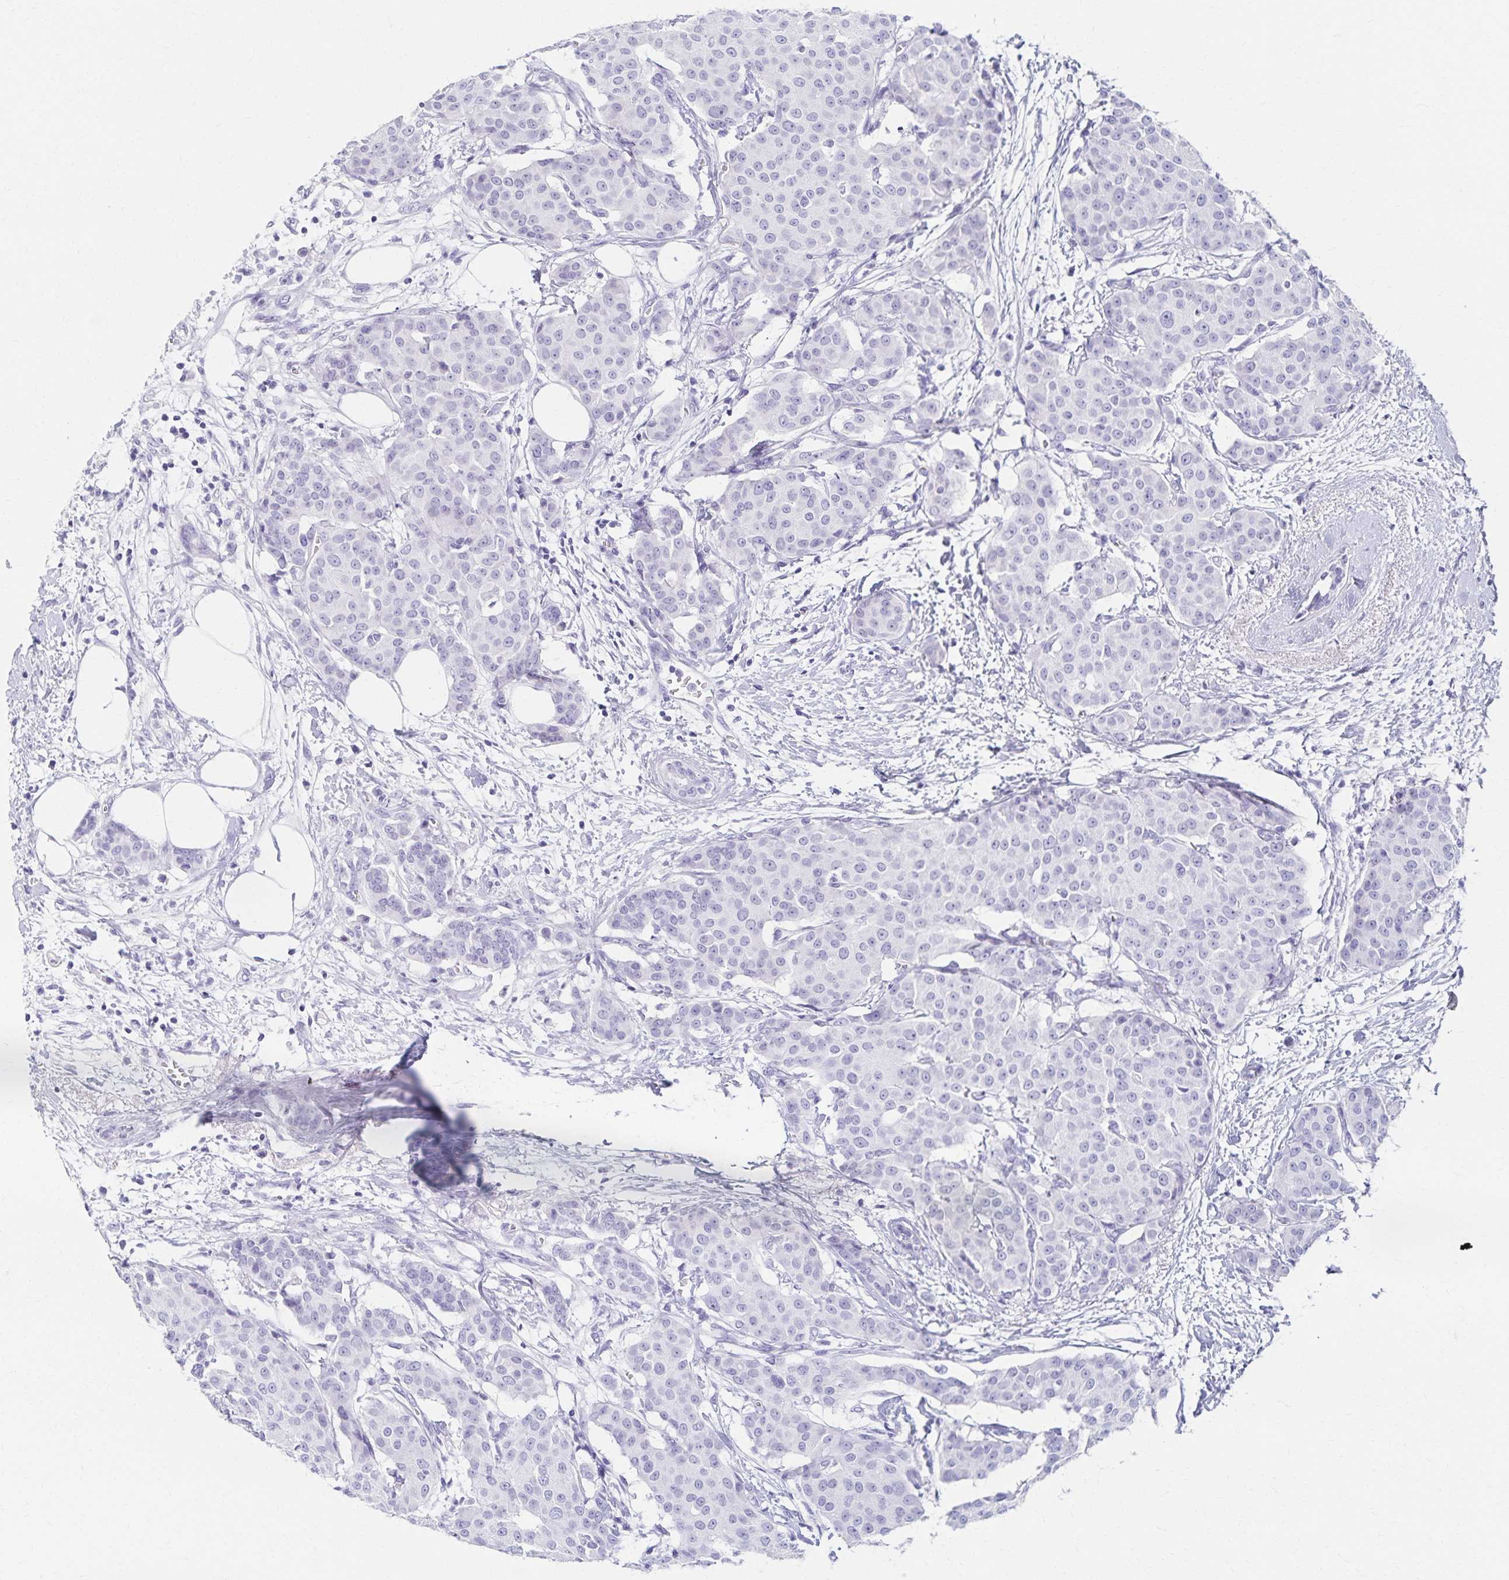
{"staining": {"intensity": "negative", "quantity": "none", "location": "none"}, "tissue": "breast cancer", "cell_type": "Tumor cells", "image_type": "cancer", "snomed": [{"axis": "morphology", "description": "Duct carcinoma"}, {"axis": "topography", "description": "Breast"}], "caption": "Tumor cells are negative for protein expression in human breast cancer (infiltrating ductal carcinoma).", "gene": "C2orf50", "patient": {"sex": "female", "age": 91}}